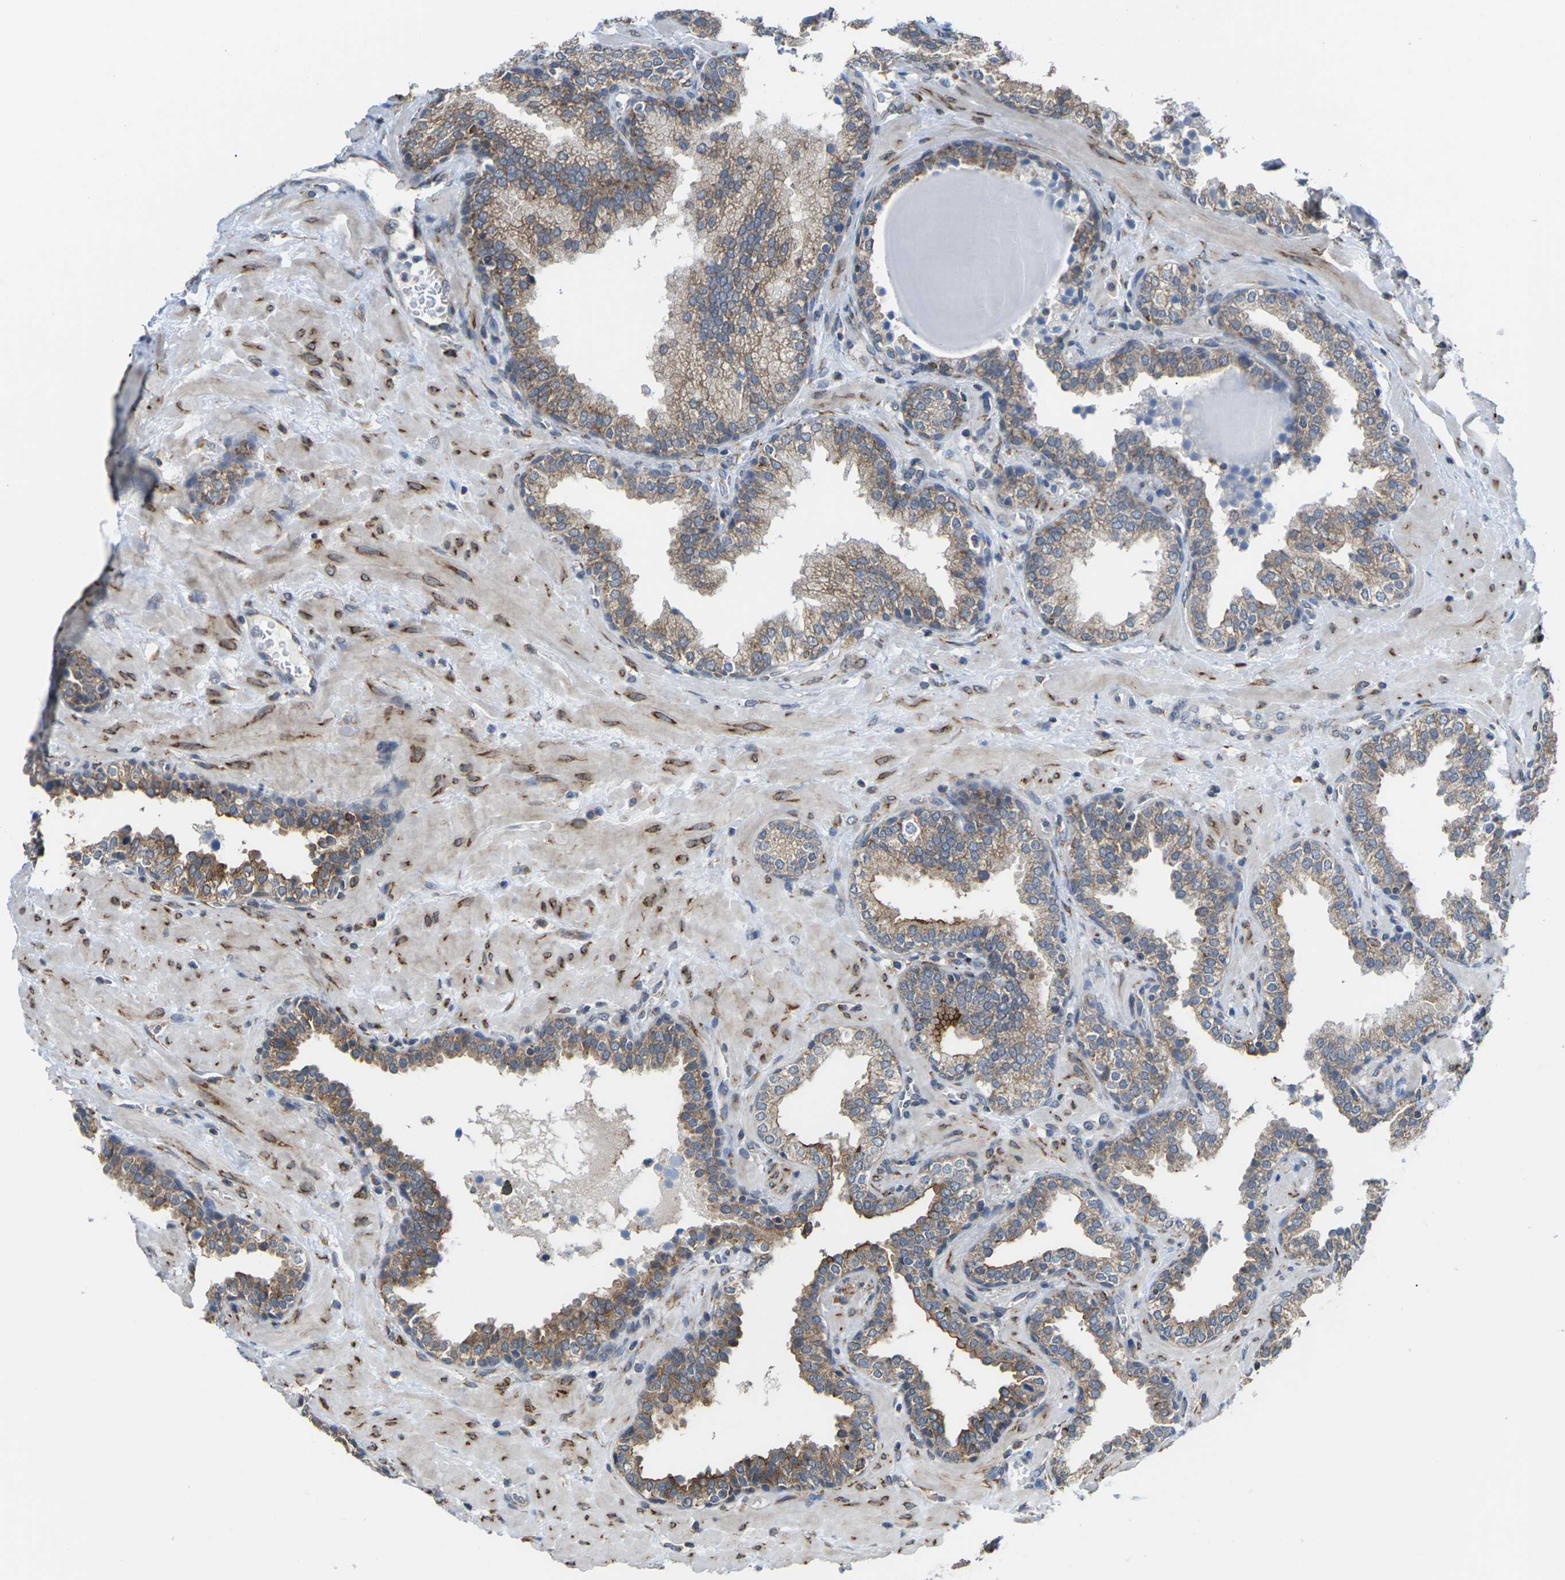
{"staining": {"intensity": "moderate", "quantity": "25%-75%", "location": "cytoplasmic/membranous"}, "tissue": "prostate", "cell_type": "Glandular cells", "image_type": "normal", "snomed": [{"axis": "morphology", "description": "Normal tissue, NOS"}, {"axis": "topography", "description": "Prostate"}], "caption": "Prostate was stained to show a protein in brown. There is medium levels of moderate cytoplasmic/membranous positivity in approximately 25%-75% of glandular cells. Using DAB (brown) and hematoxylin (blue) stains, captured at high magnification using brightfield microscopy.", "gene": "PDZK1IP1", "patient": {"sex": "male", "age": 51}}